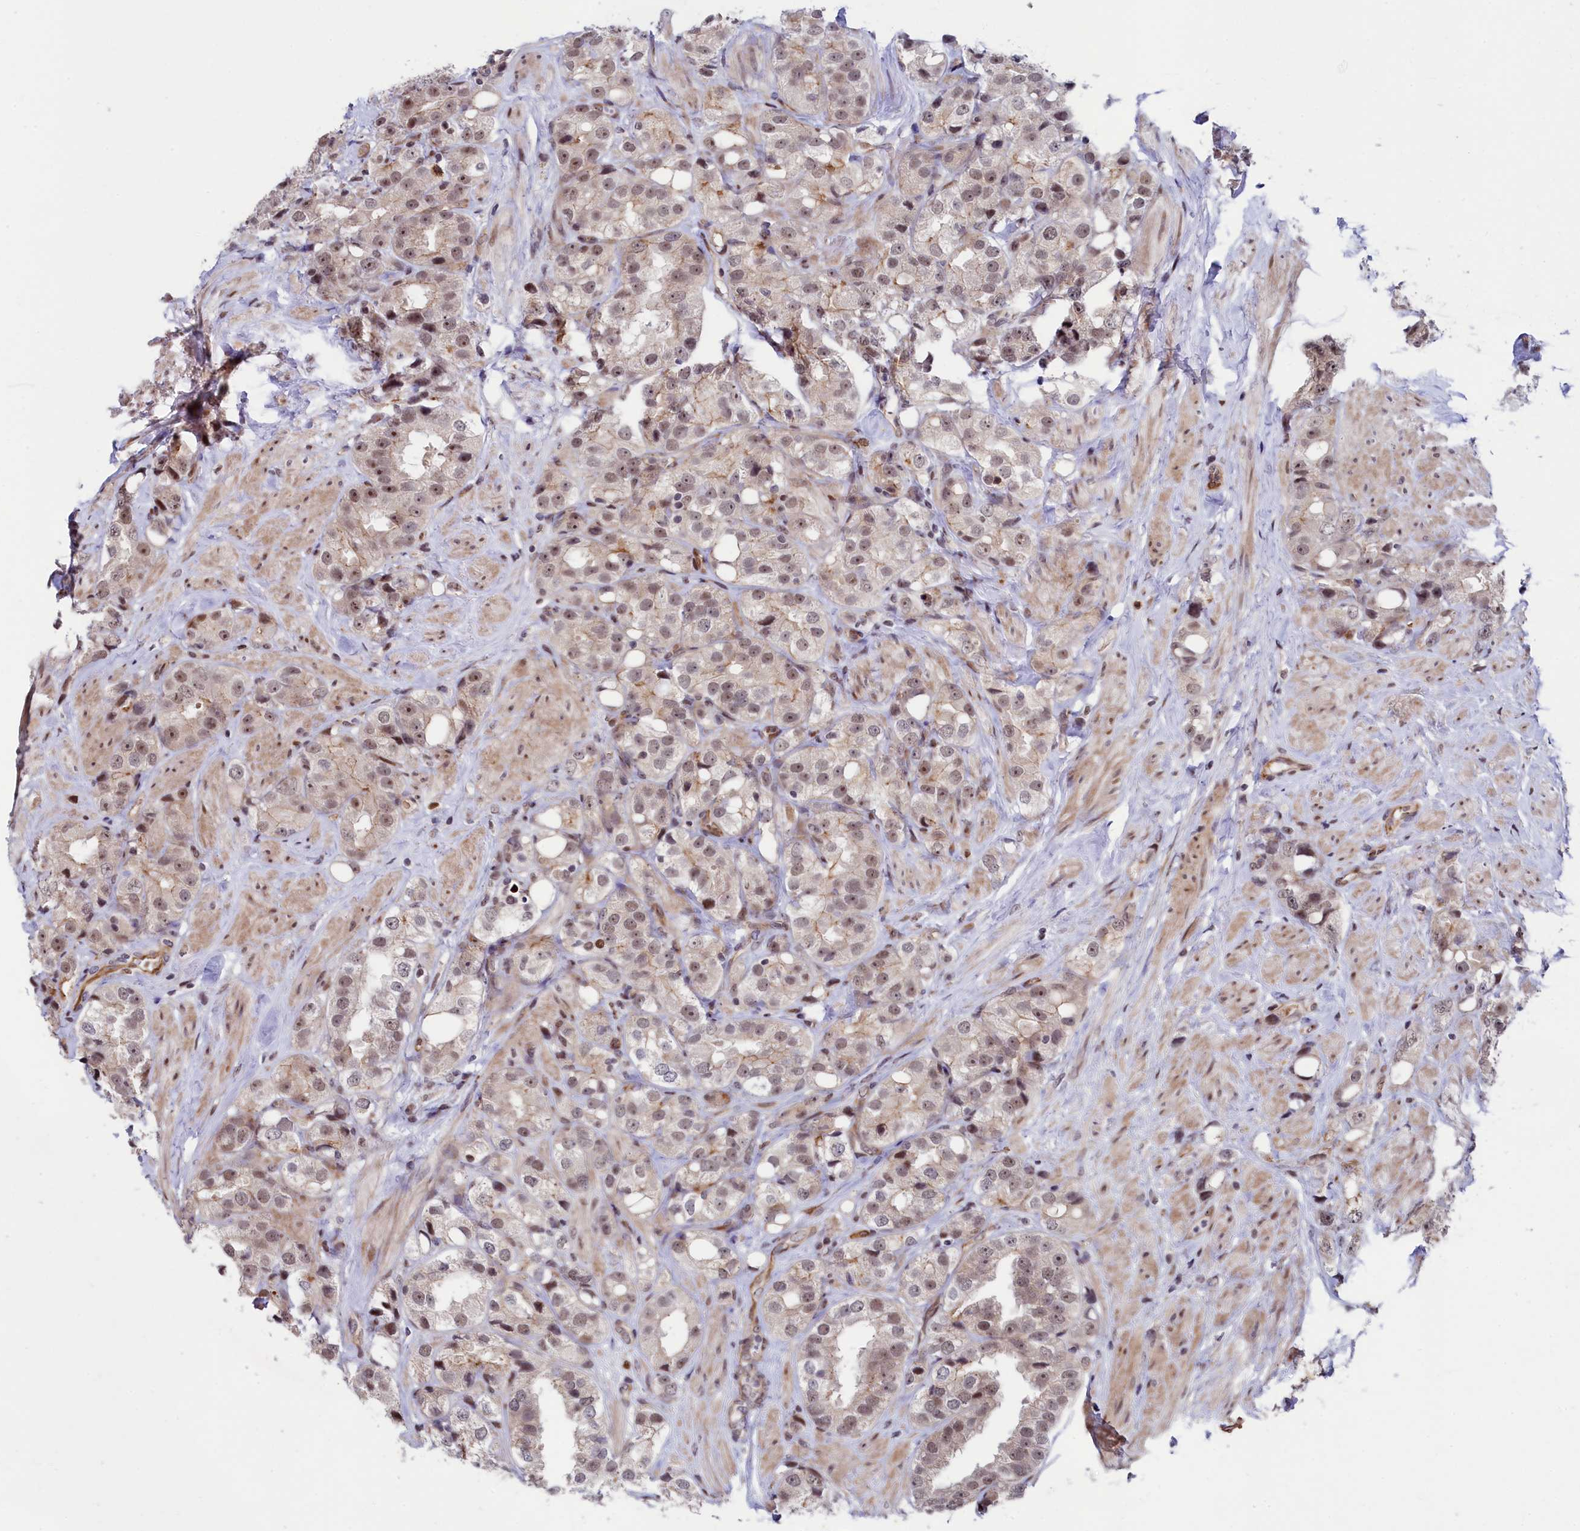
{"staining": {"intensity": "weak", "quantity": ">75%", "location": "nuclear"}, "tissue": "prostate cancer", "cell_type": "Tumor cells", "image_type": "cancer", "snomed": [{"axis": "morphology", "description": "Adenocarcinoma, NOS"}, {"axis": "topography", "description": "Prostate"}], "caption": "Protein staining of prostate cancer tissue reveals weak nuclear expression in about >75% of tumor cells.", "gene": "LEO1", "patient": {"sex": "male", "age": 79}}